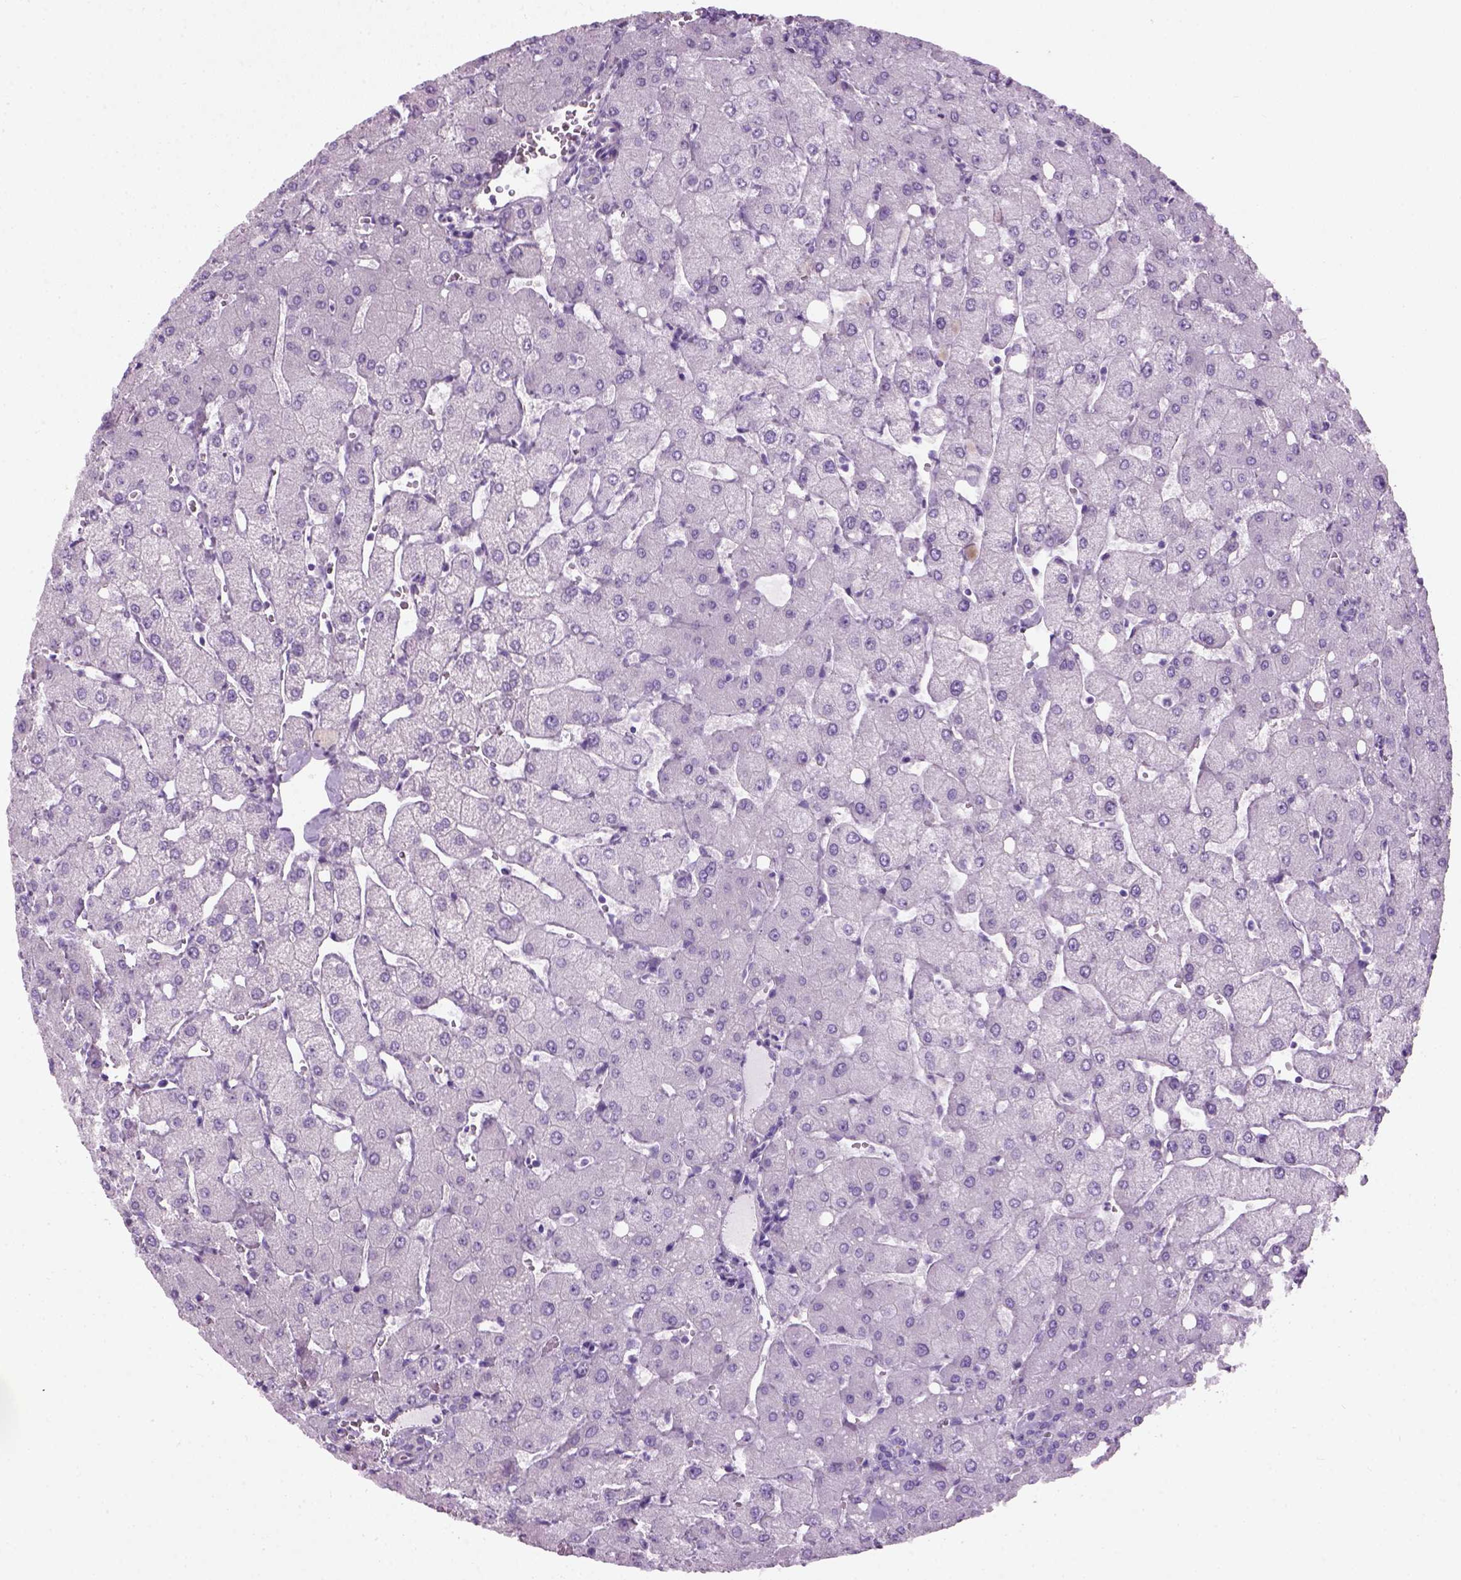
{"staining": {"intensity": "negative", "quantity": "none", "location": "none"}, "tissue": "liver", "cell_type": "Cholangiocytes", "image_type": "normal", "snomed": [{"axis": "morphology", "description": "Normal tissue, NOS"}, {"axis": "topography", "description": "Liver"}], "caption": "A micrograph of human liver is negative for staining in cholangiocytes. (DAB (3,3'-diaminobenzidine) immunohistochemistry with hematoxylin counter stain).", "gene": "FAM161A", "patient": {"sex": "female", "age": 54}}